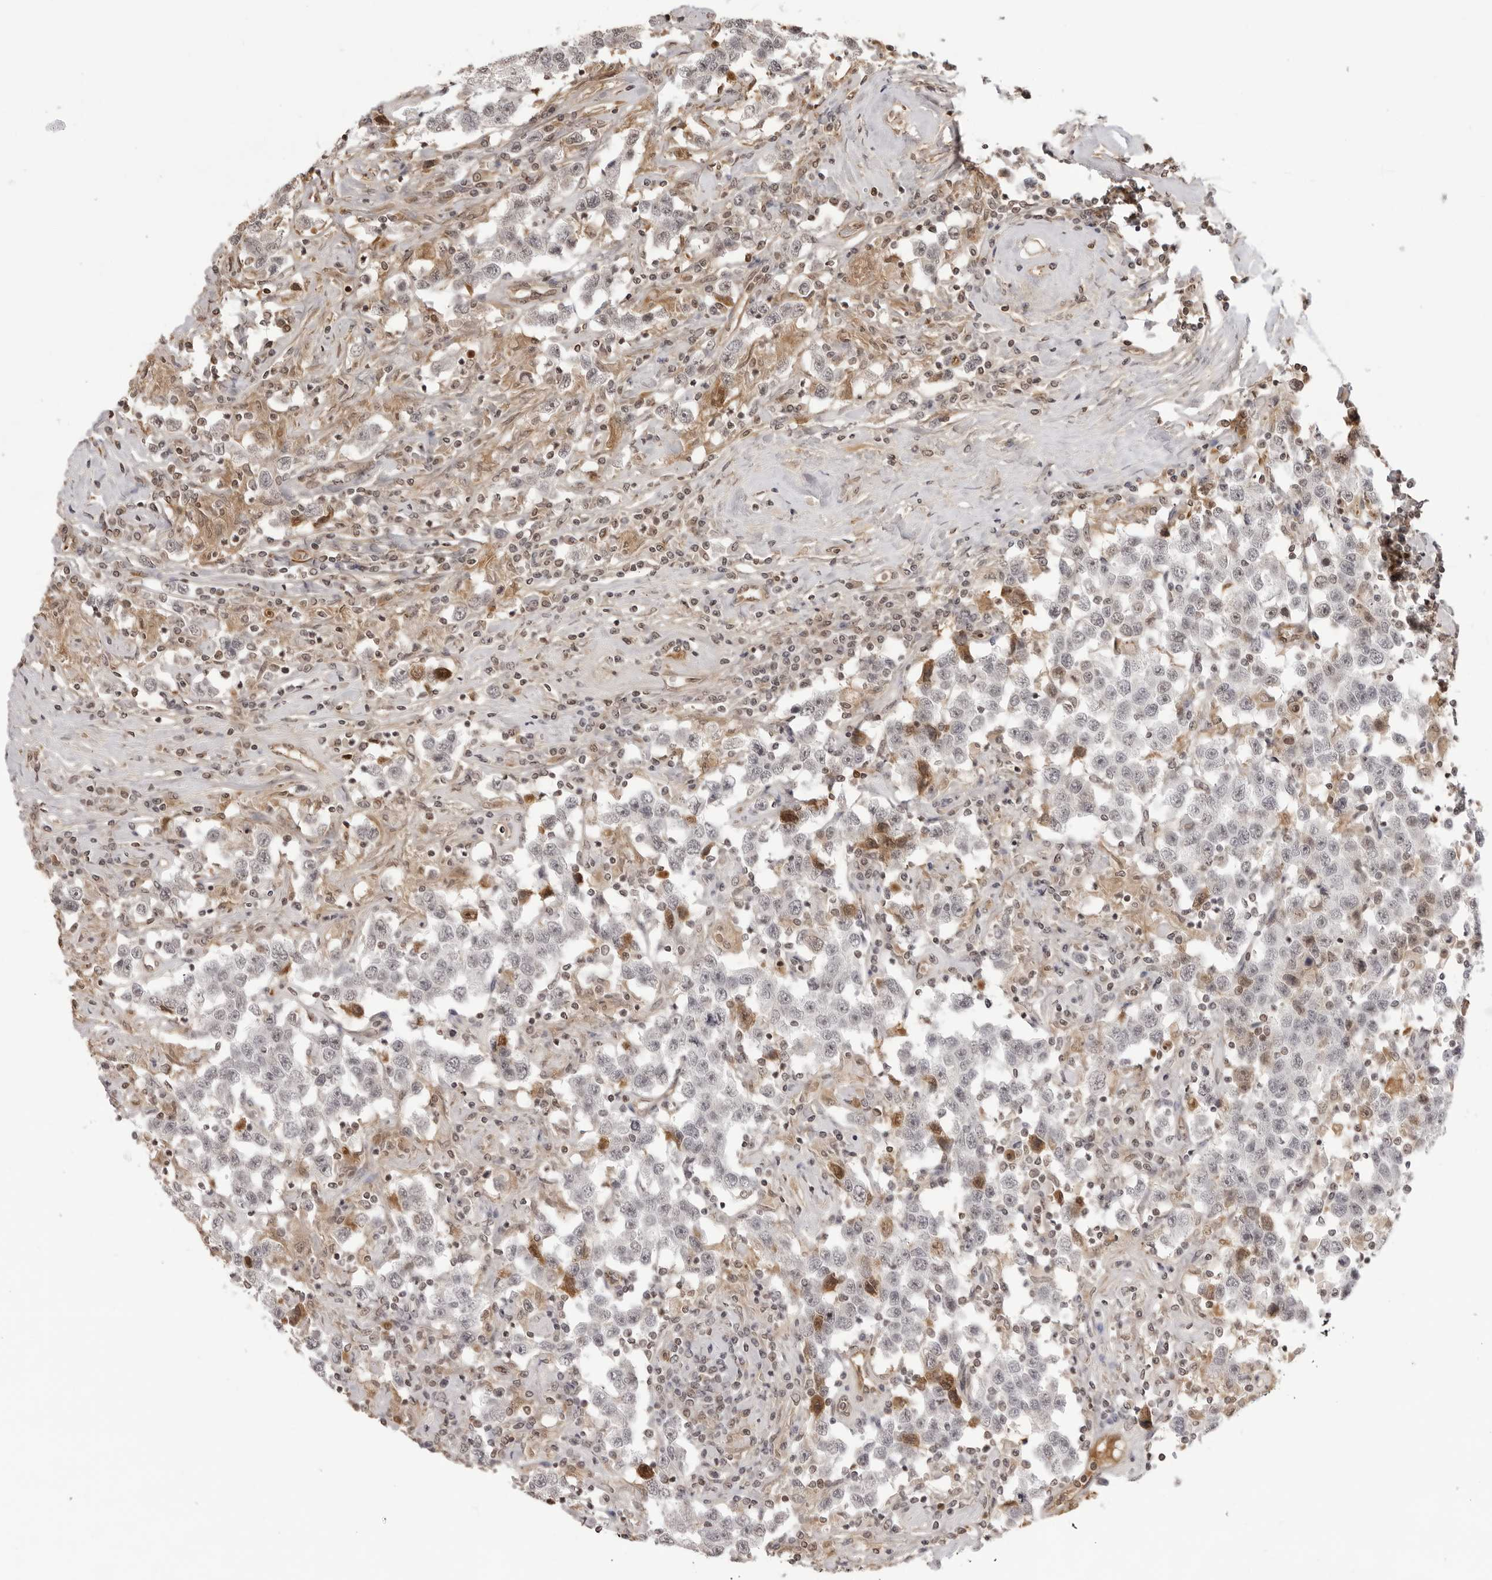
{"staining": {"intensity": "negative", "quantity": "none", "location": "none"}, "tissue": "testis cancer", "cell_type": "Tumor cells", "image_type": "cancer", "snomed": [{"axis": "morphology", "description": "Seminoma, NOS"}, {"axis": "topography", "description": "Testis"}], "caption": "Photomicrograph shows no protein expression in tumor cells of seminoma (testis) tissue. (DAB (3,3'-diaminobenzidine) immunohistochemistry (IHC), high magnification).", "gene": "DYNLT5", "patient": {"sex": "male", "age": 41}}